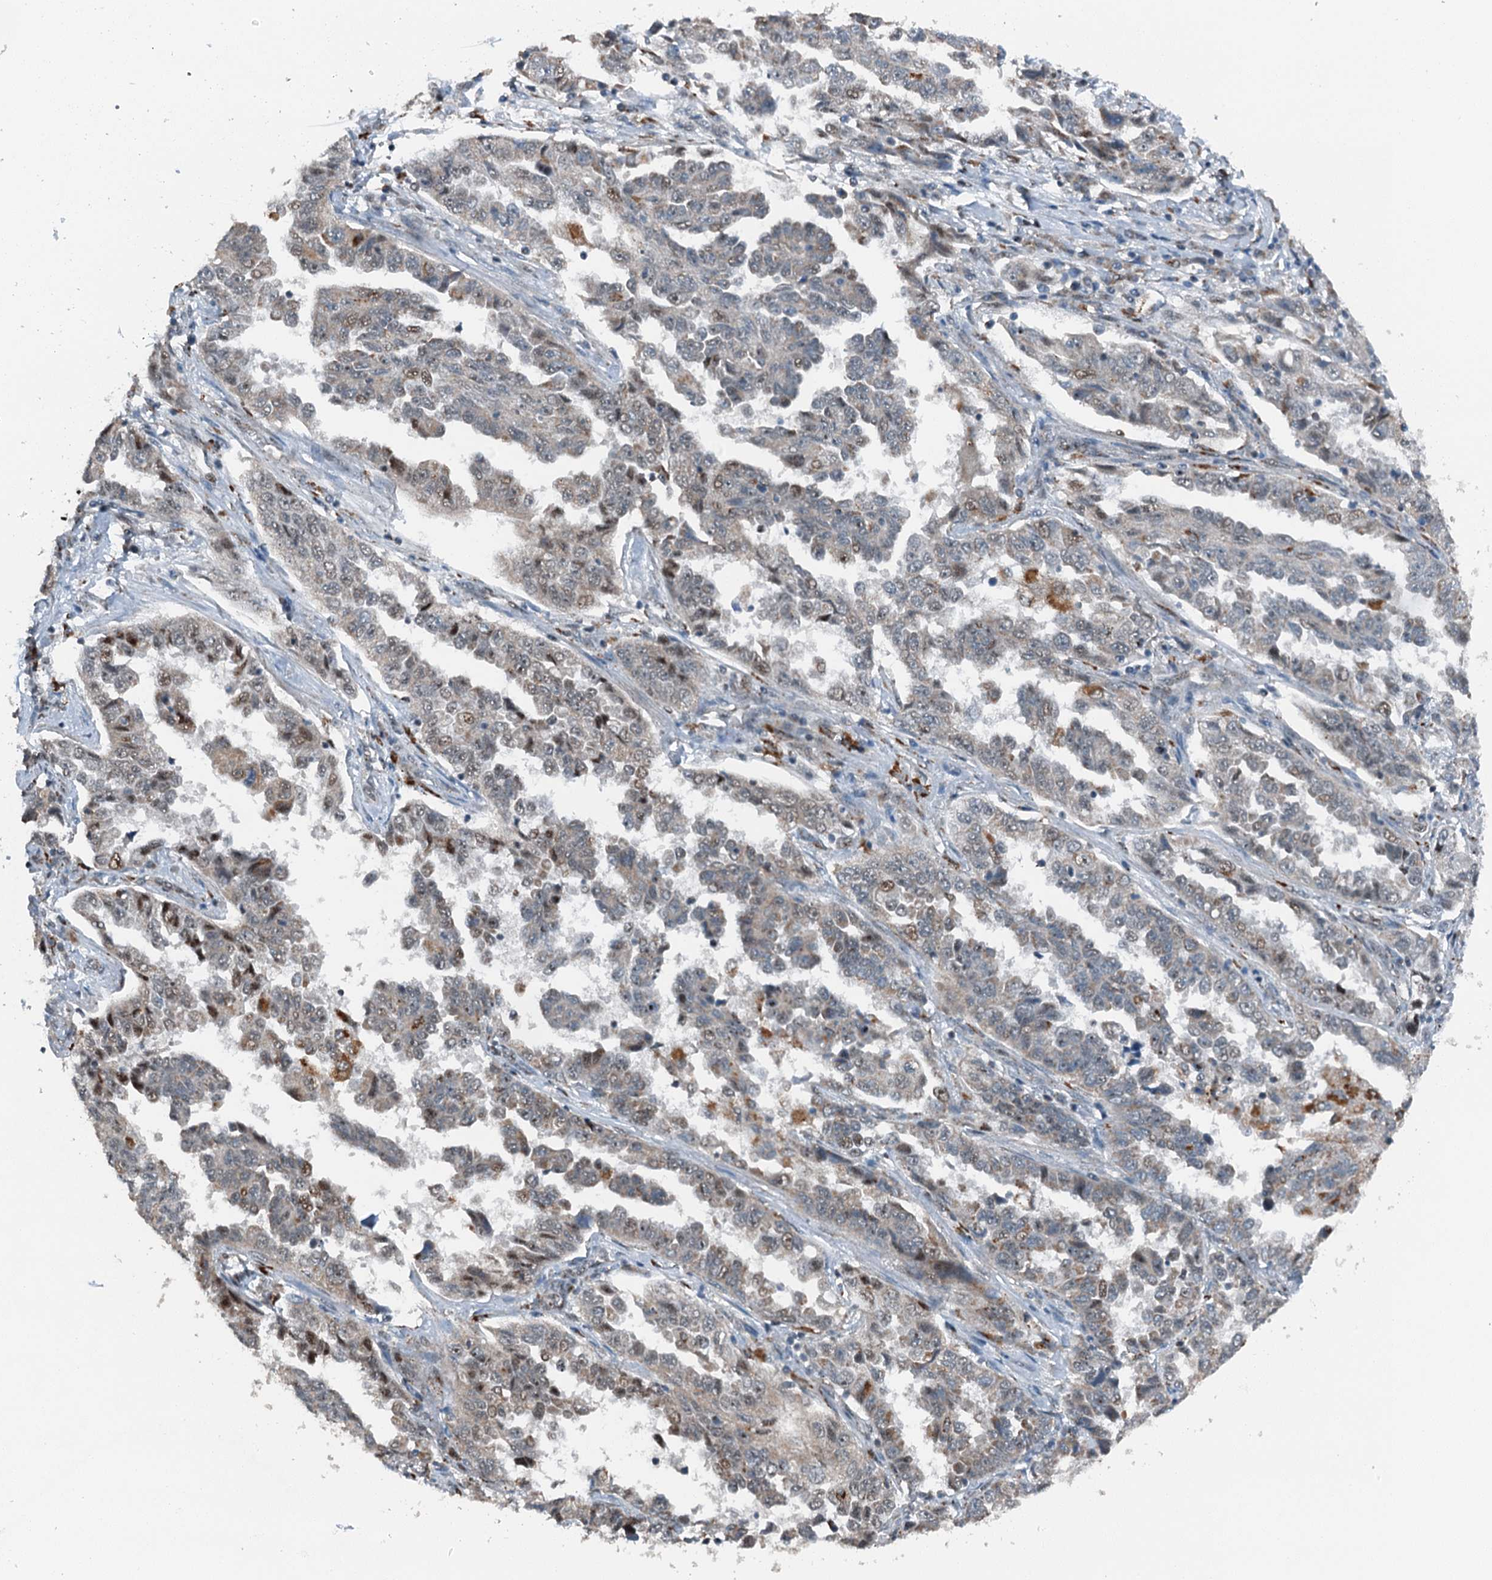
{"staining": {"intensity": "negative", "quantity": "none", "location": "none"}, "tissue": "lung cancer", "cell_type": "Tumor cells", "image_type": "cancer", "snomed": [{"axis": "morphology", "description": "Adenocarcinoma, NOS"}, {"axis": "topography", "description": "Lung"}], "caption": "Adenocarcinoma (lung) stained for a protein using IHC exhibits no positivity tumor cells.", "gene": "BMERB1", "patient": {"sex": "female", "age": 51}}